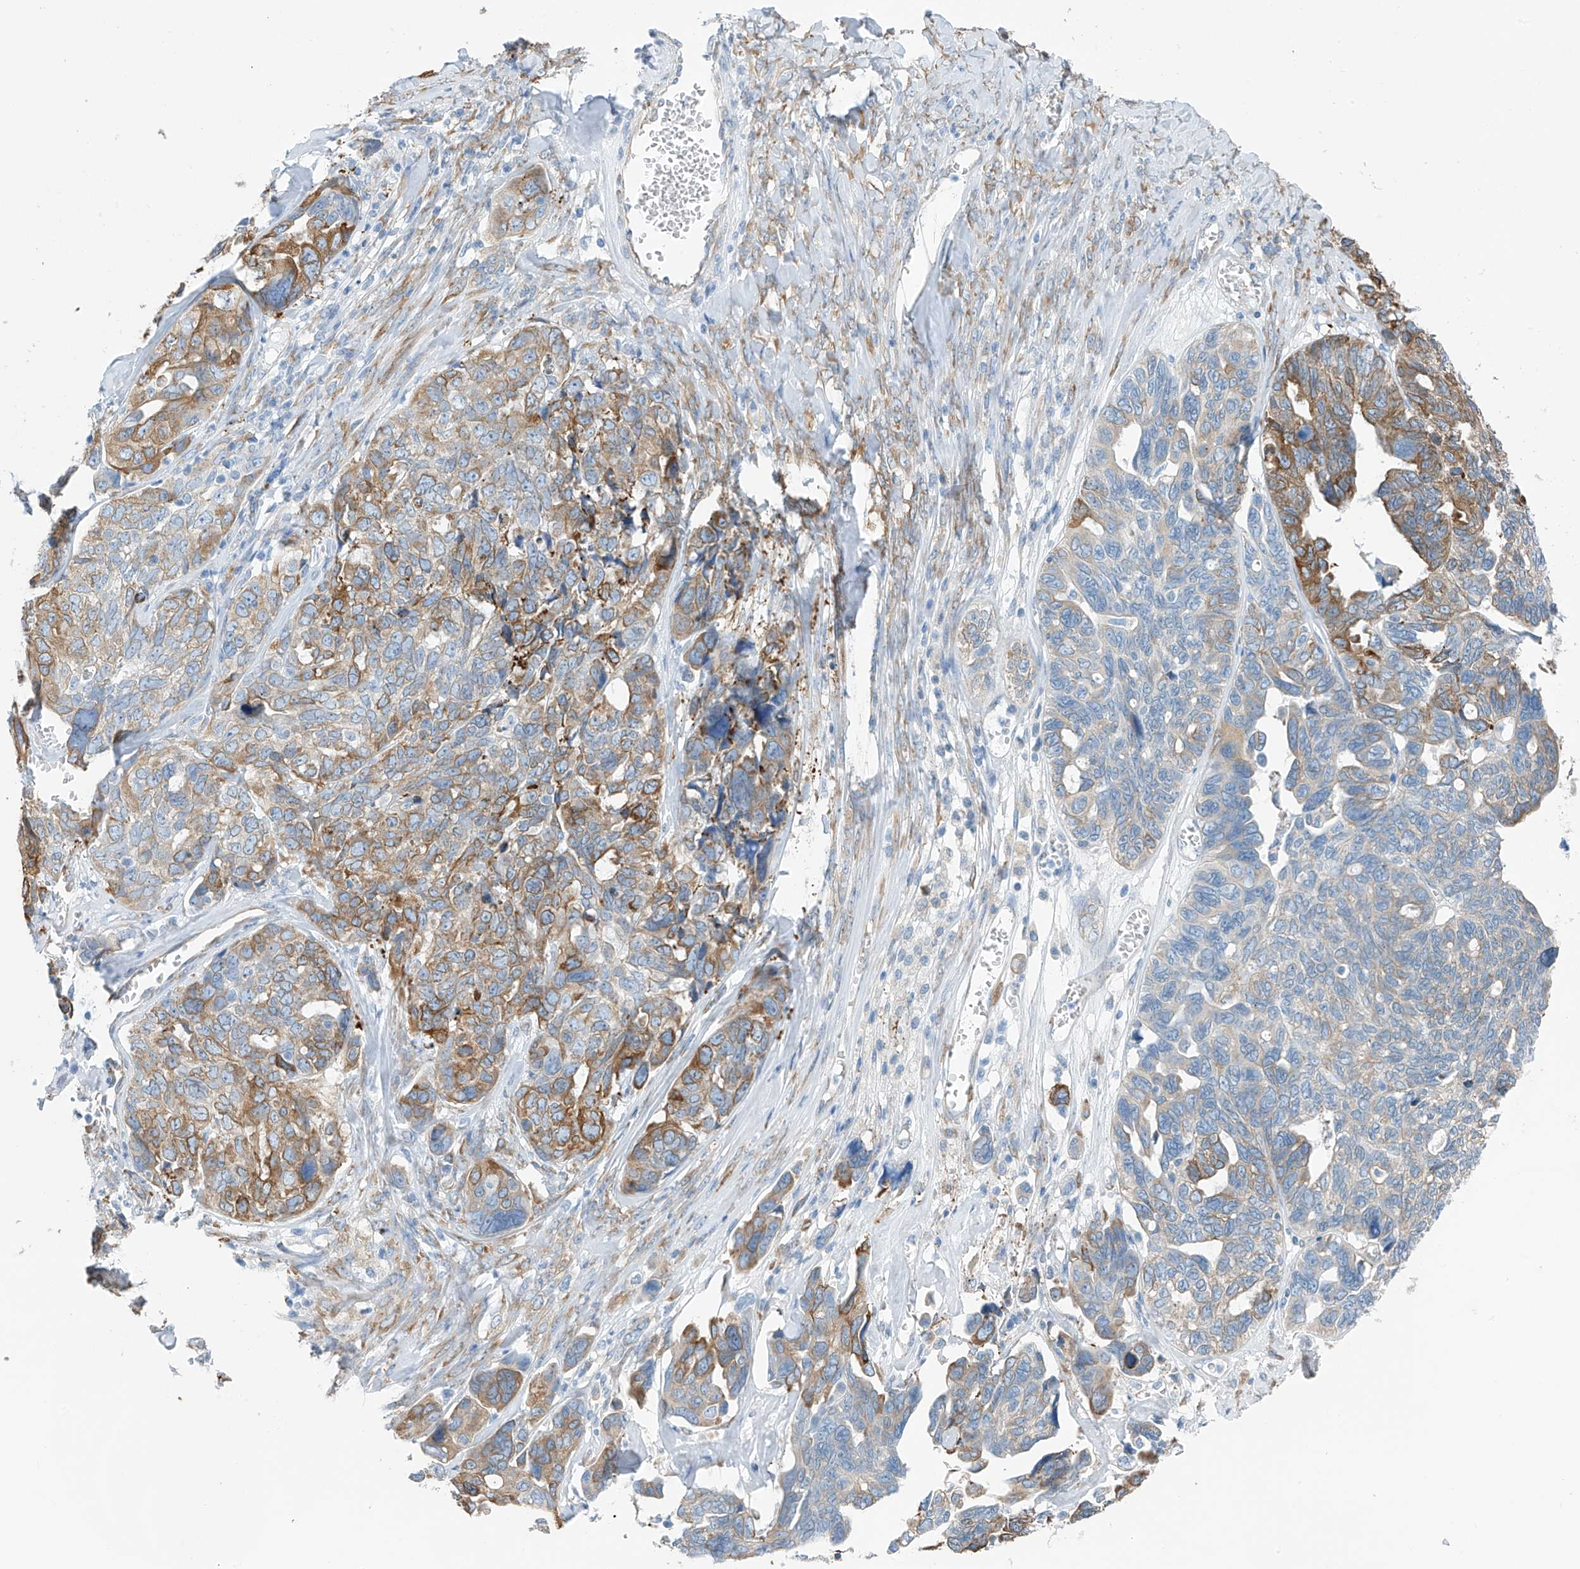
{"staining": {"intensity": "moderate", "quantity": "25%-75%", "location": "cytoplasmic/membranous"}, "tissue": "ovarian cancer", "cell_type": "Tumor cells", "image_type": "cancer", "snomed": [{"axis": "morphology", "description": "Cystadenocarcinoma, serous, NOS"}, {"axis": "topography", "description": "Ovary"}], "caption": "Protein expression analysis of human ovarian cancer reveals moderate cytoplasmic/membranous staining in about 25%-75% of tumor cells.", "gene": "RCN2", "patient": {"sex": "female", "age": 79}}